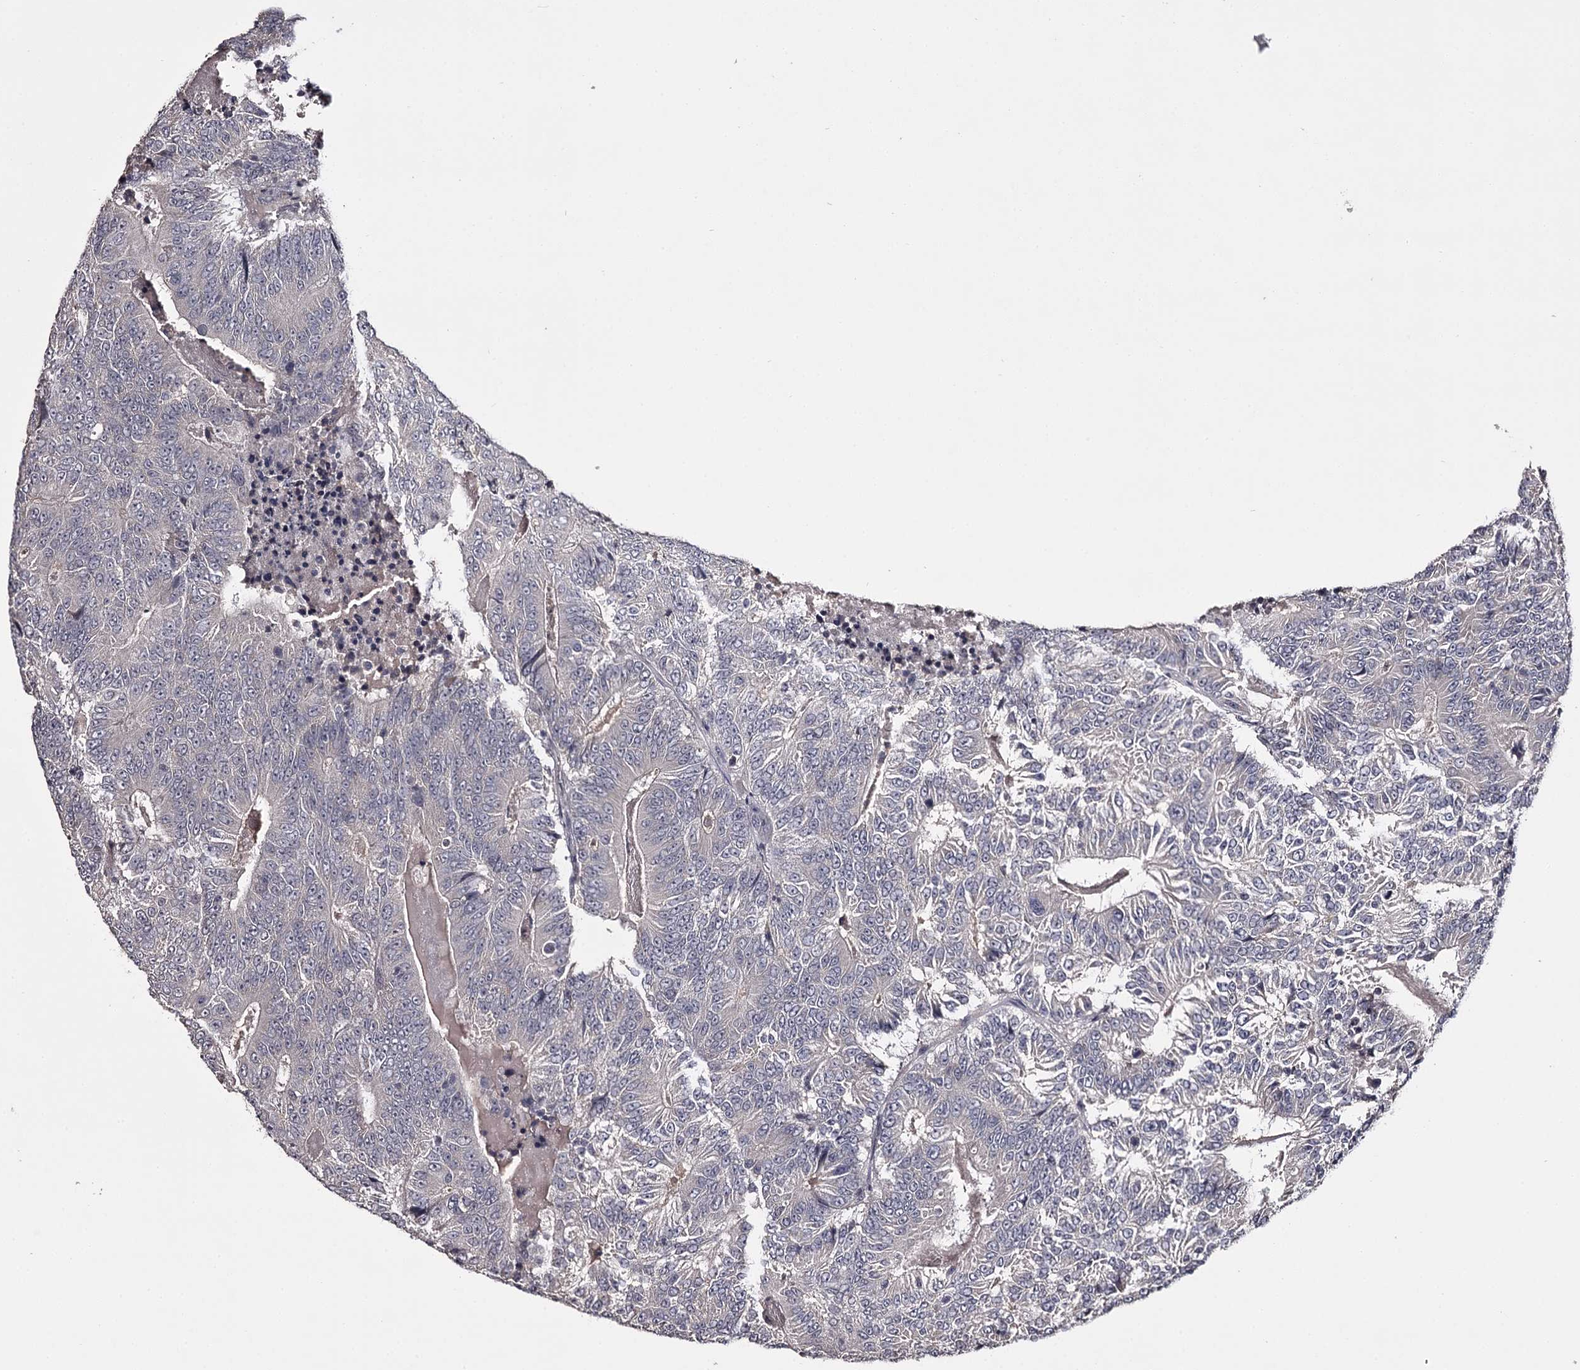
{"staining": {"intensity": "negative", "quantity": "none", "location": "none"}, "tissue": "colorectal cancer", "cell_type": "Tumor cells", "image_type": "cancer", "snomed": [{"axis": "morphology", "description": "Adenocarcinoma, NOS"}, {"axis": "topography", "description": "Colon"}], "caption": "Immunohistochemical staining of human colorectal adenocarcinoma reveals no significant positivity in tumor cells.", "gene": "PRM2", "patient": {"sex": "male", "age": 83}}